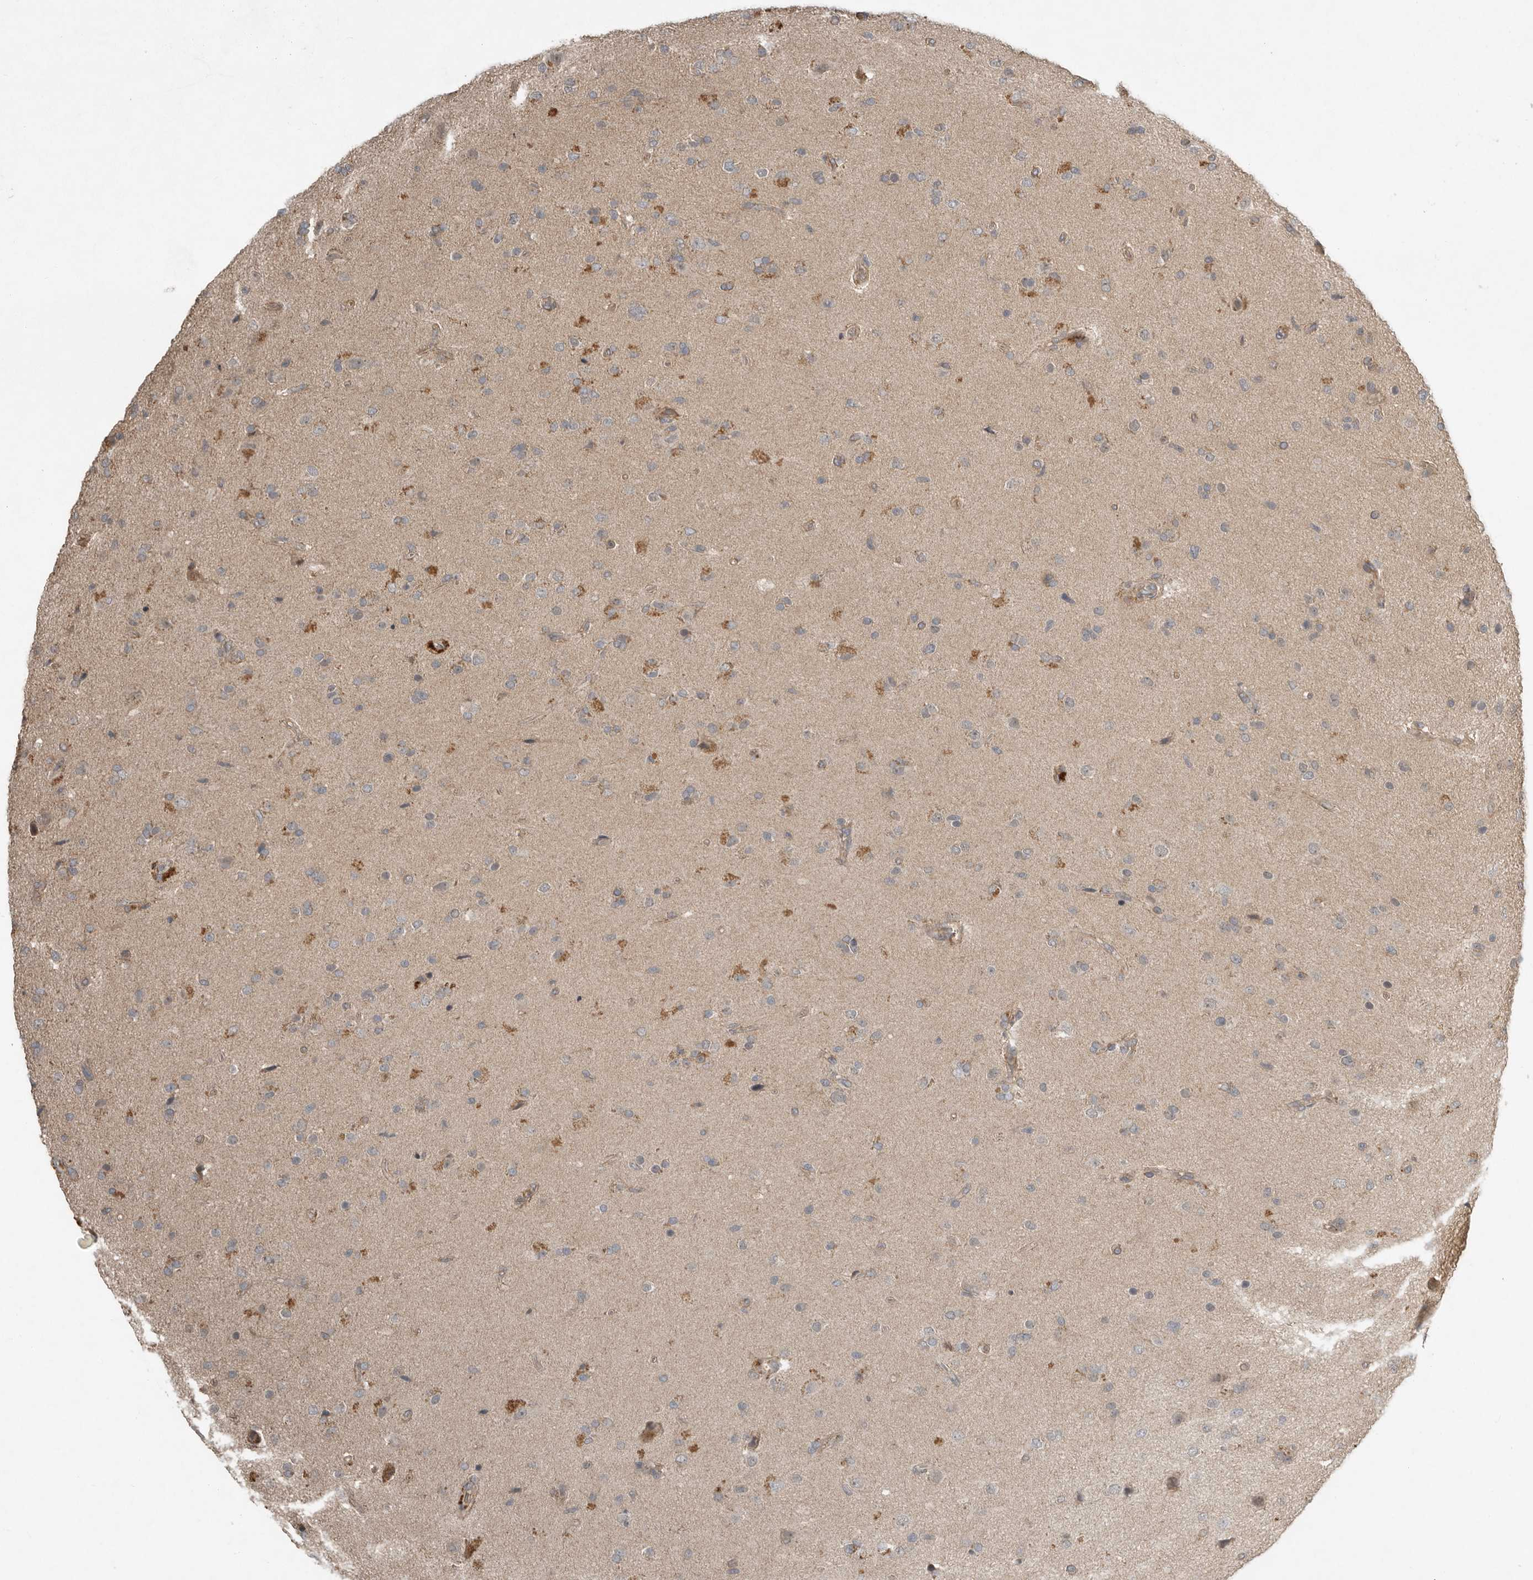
{"staining": {"intensity": "negative", "quantity": "none", "location": "none"}, "tissue": "glioma", "cell_type": "Tumor cells", "image_type": "cancer", "snomed": [{"axis": "morphology", "description": "Glioma, malignant, High grade"}, {"axis": "topography", "description": "Brain"}], "caption": "This is a histopathology image of IHC staining of glioma, which shows no positivity in tumor cells.", "gene": "TEAD3", "patient": {"sex": "male", "age": 72}}